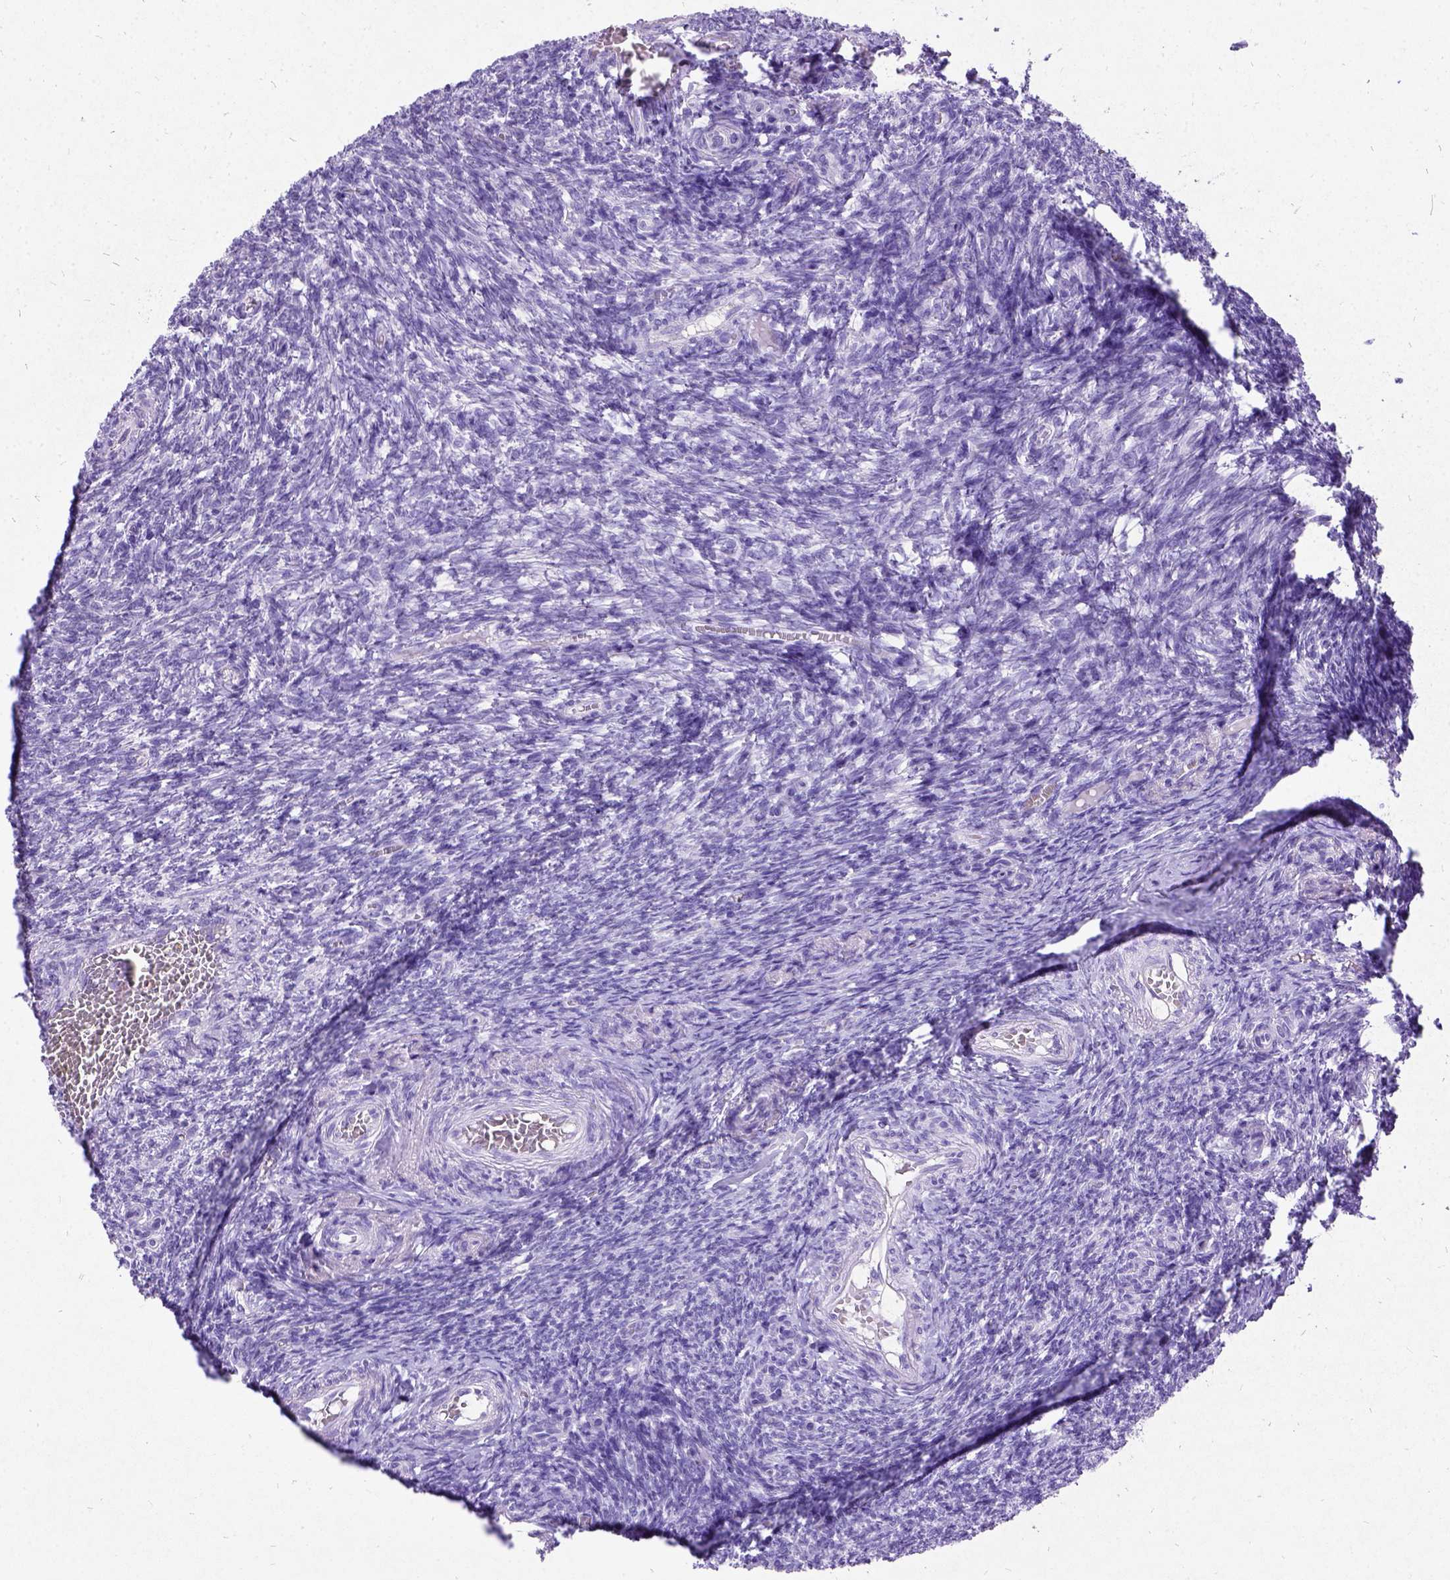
{"staining": {"intensity": "negative", "quantity": "none", "location": "none"}, "tissue": "ovary", "cell_type": "Ovarian stroma cells", "image_type": "normal", "snomed": [{"axis": "morphology", "description": "Normal tissue, NOS"}, {"axis": "topography", "description": "Ovary"}], "caption": "A high-resolution micrograph shows IHC staining of normal ovary, which displays no significant positivity in ovarian stroma cells. (DAB (3,3'-diaminobenzidine) IHC with hematoxylin counter stain).", "gene": "NEUROD4", "patient": {"sex": "female", "age": 39}}